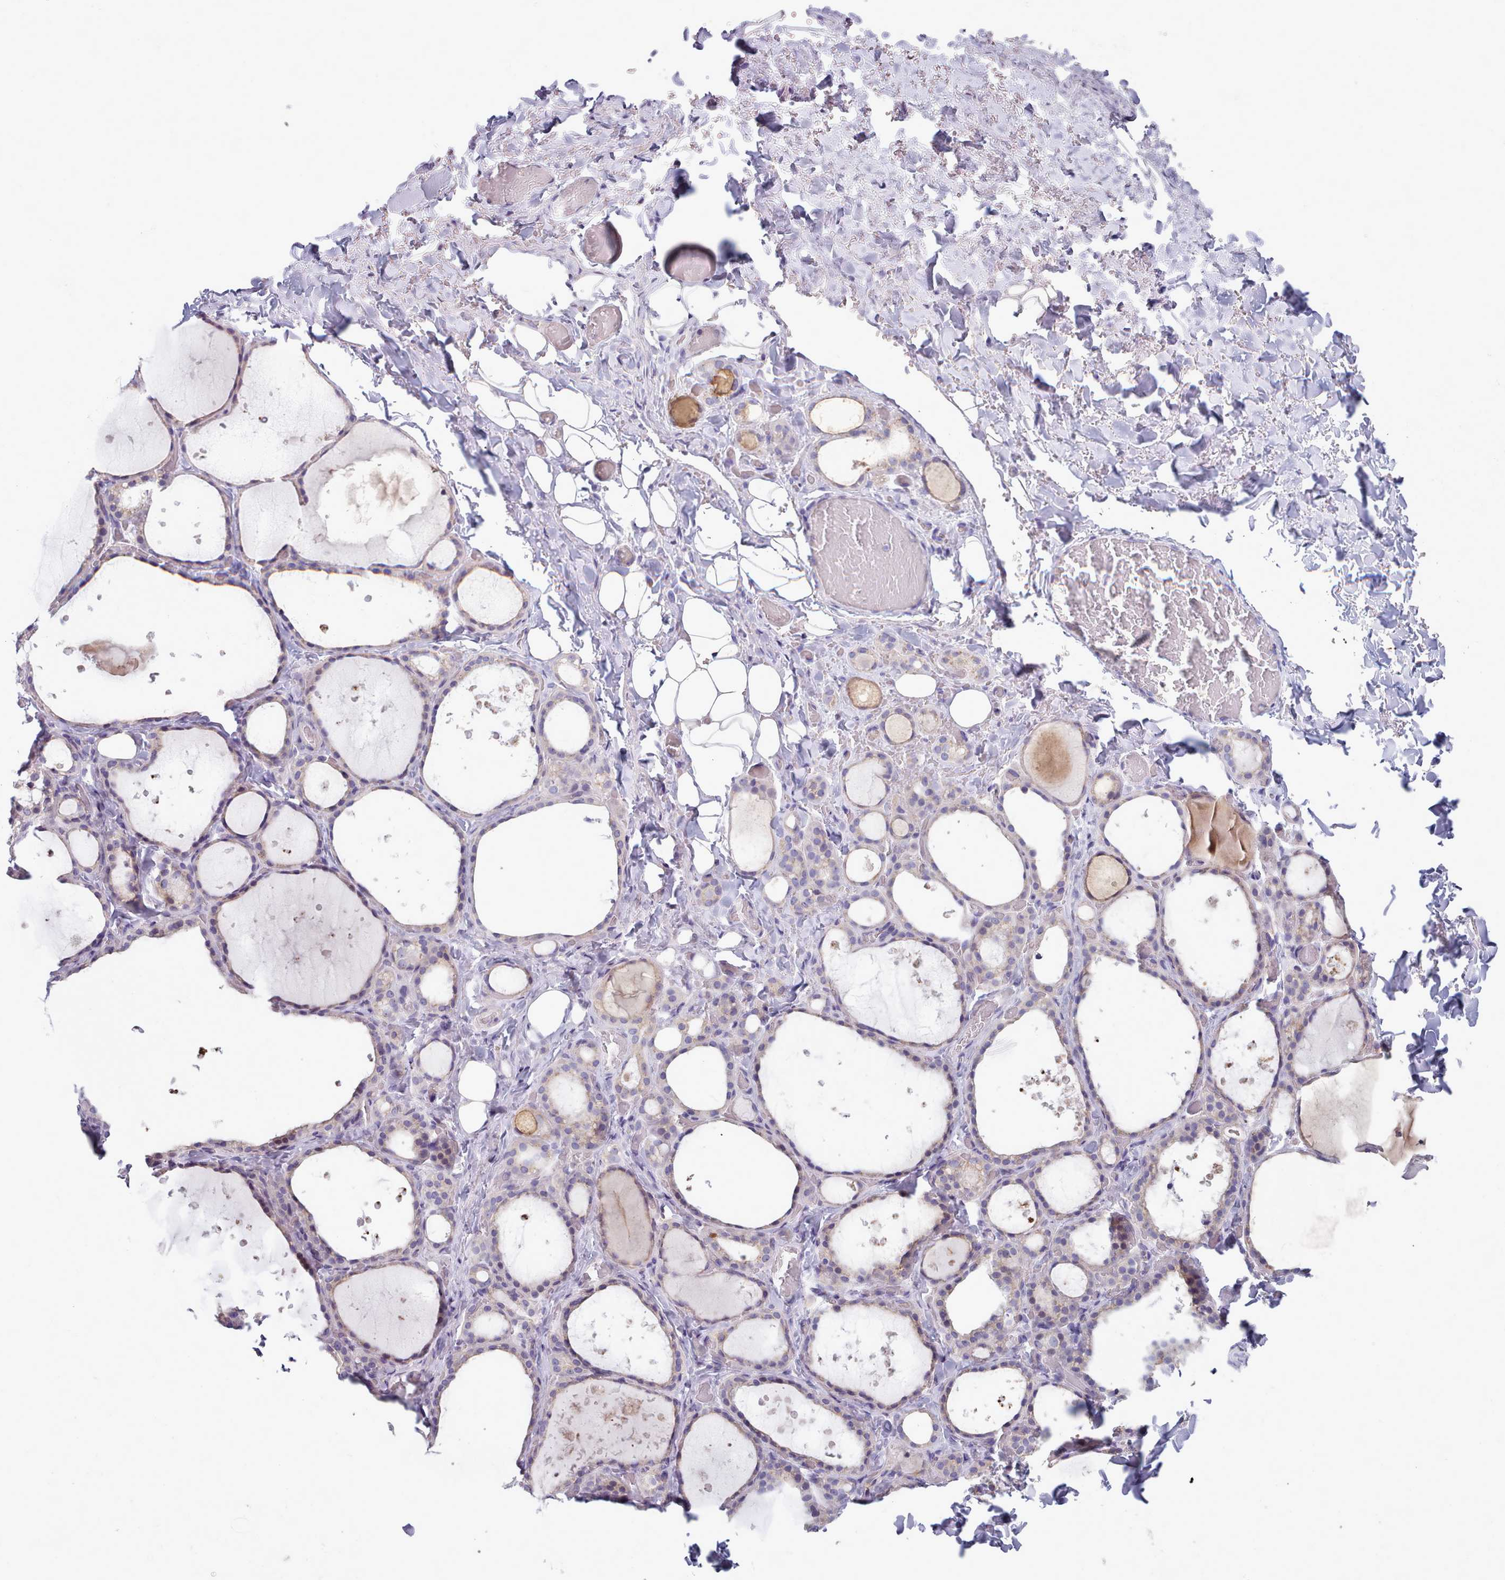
{"staining": {"intensity": "negative", "quantity": "none", "location": "none"}, "tissue": "thyroid gland", "cell_type": "Glandular cells", "image_type": "normal", "snomed": [{"axis": "morphology", "description": "Normal tissue, NOS"}, {"axis": "topography", "description": "Thyroid gland"}], "caption": "Benign thyroid gland was stained to show a protein in brown. There is no significant staining in glandular cells.", "gene": "MYRFL", "patient": {"sex": "female", "age": 44}}